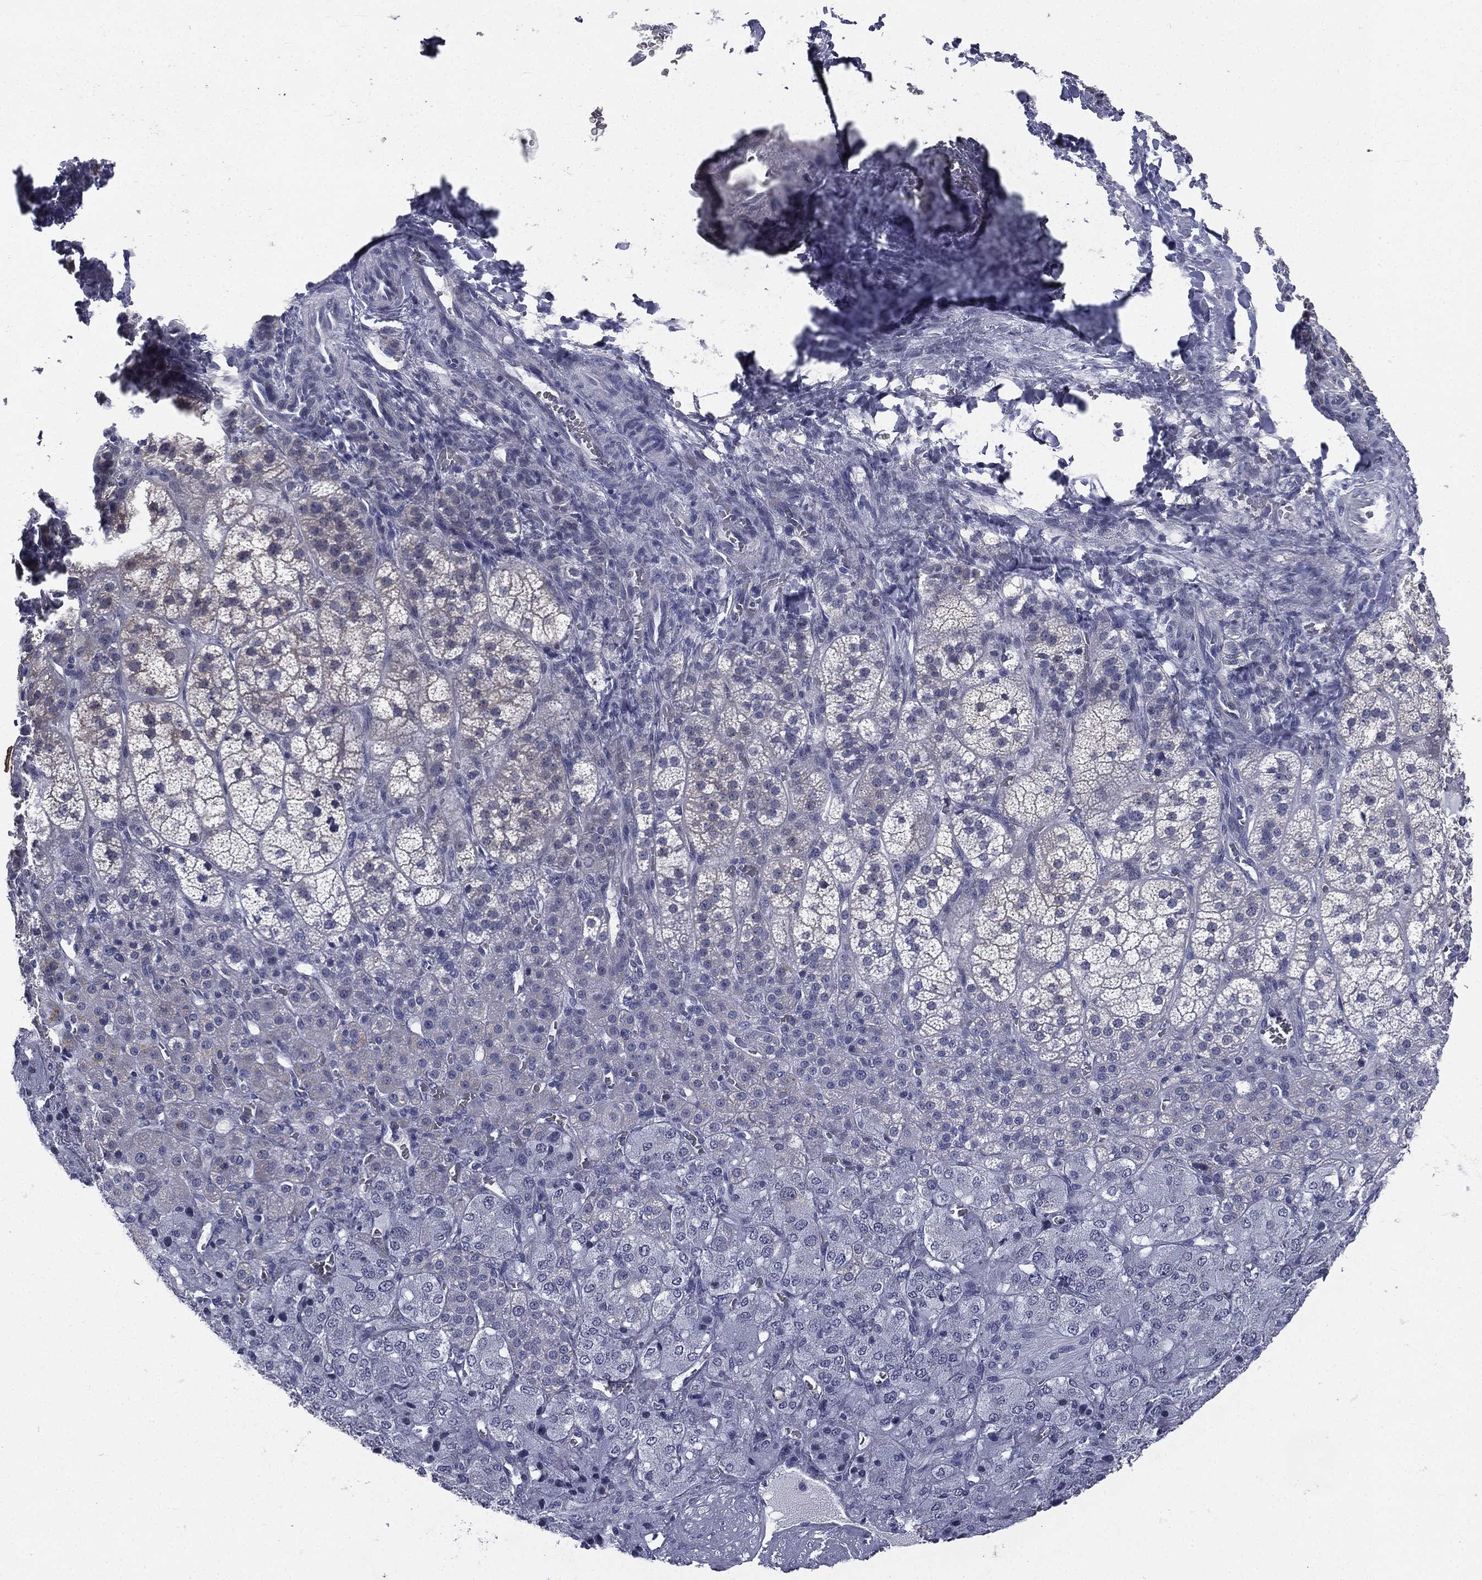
{"staining": {"intensity": "weak", "quantity": "<25%", "location": "cytoplasmic/membranous"}, "tissue": "adrenal gland", "cell_type": "Glandular cells", "image_type": "normal", "snomed": [{"axis": "morphology", "description": "Normal tissue, NOS"}, {"axis": "topography", "description": "Adrenal gland"}], "caption": "There is no significant staining in glandular cells of adrenal gland. (Brightfield microscopy of DAB (3,3'-diaminobenzidine) IHC at high magnification).", "gene": "IFT27", "patient": {"sex": "female", "age": 60}}